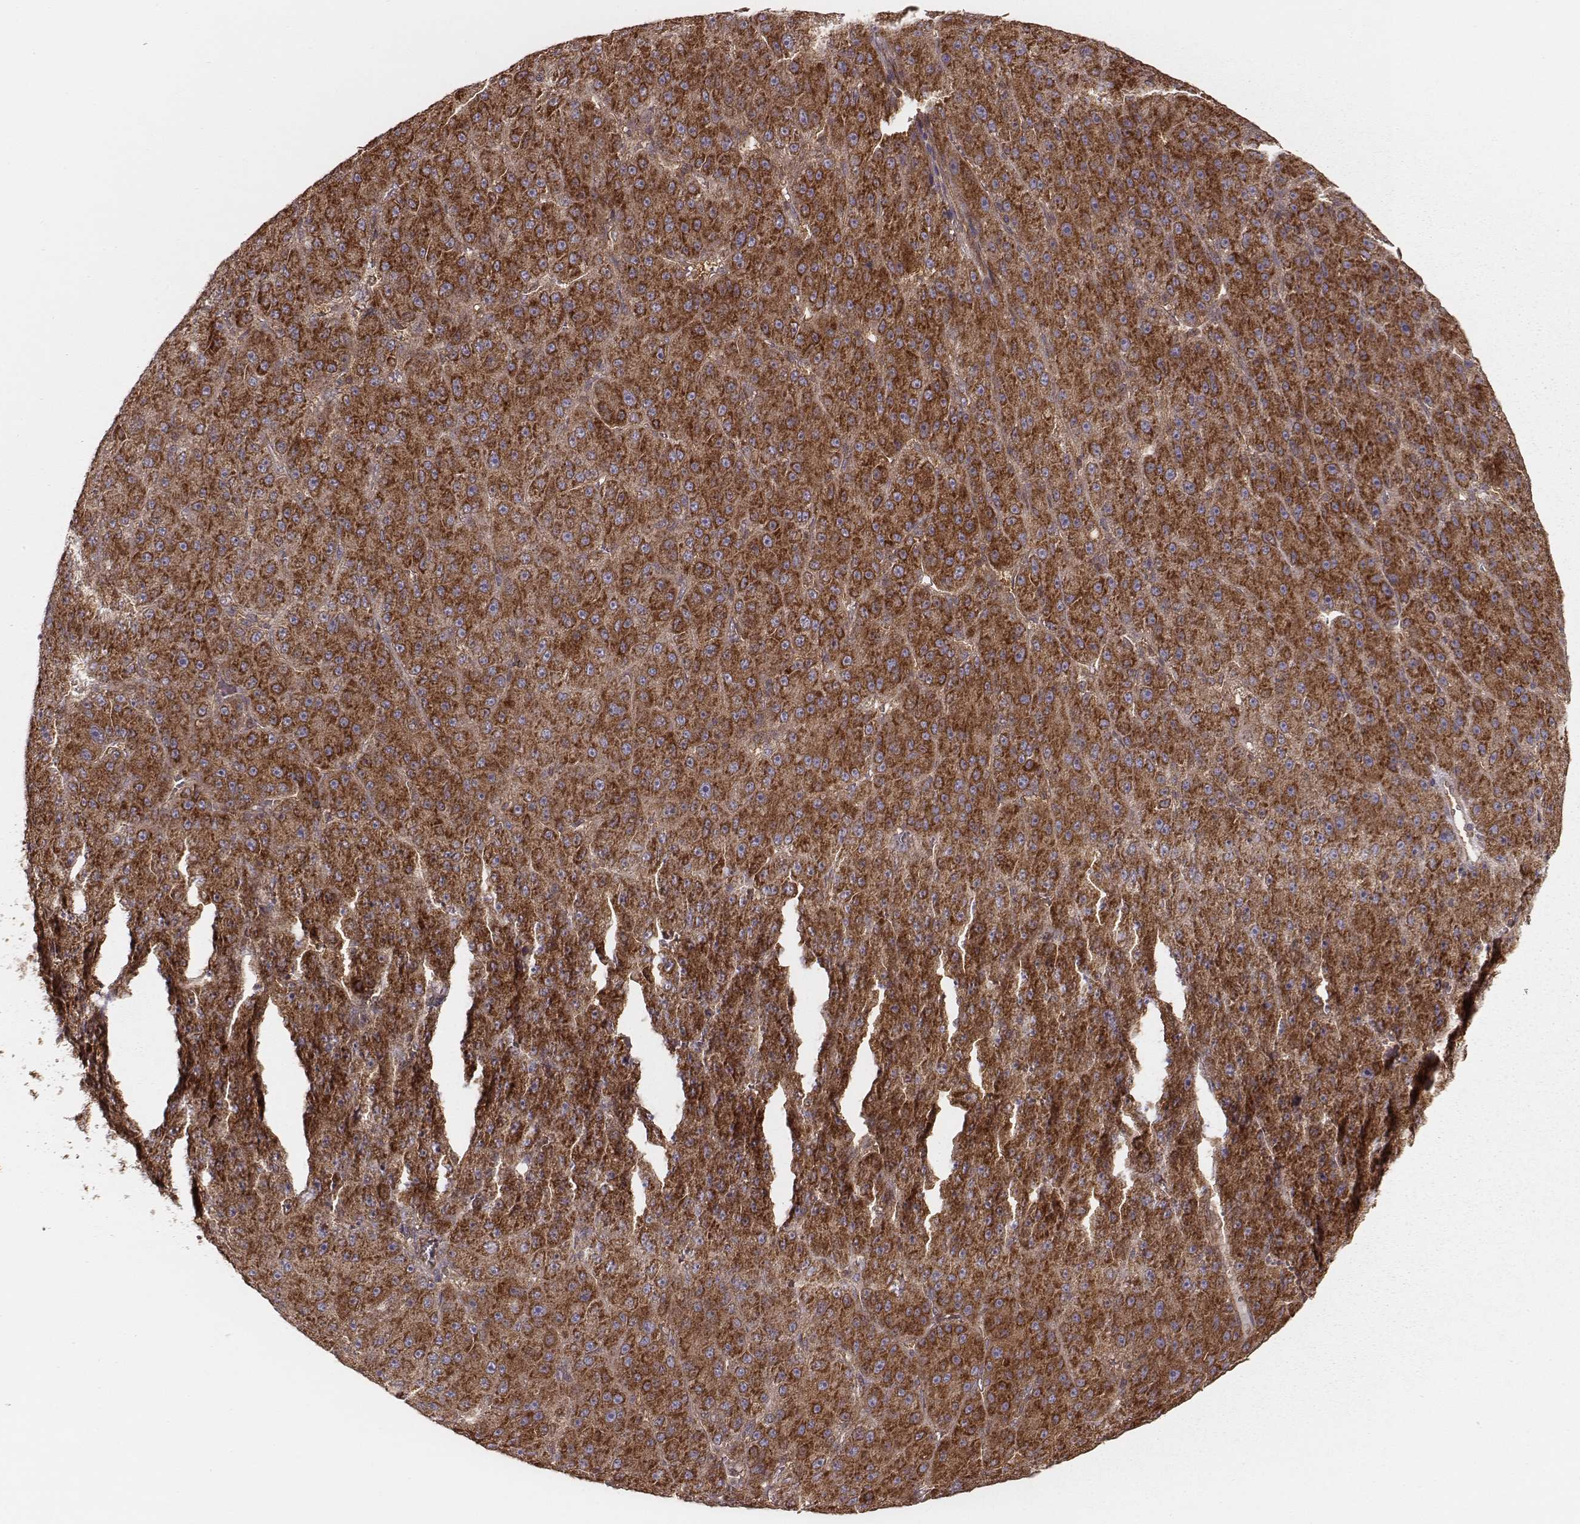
{"staining": {"intensity": "strong", "quantity": ">75%", "location": "cytoplasmic/membranous"}, "tissue": "liver cancer", "cell_type": "Tumor cells", "image_type": "cancer", "snomed": [{"axis": "morphology", "description": "Carcinoma, Hepatocellular, NOS"}, {"axis": "topography", "description": "Liver"}], "caption": "DAB immunohistochemical staining of liver hepatocellular carcinoma demonstrates strong cytoplasmic/membranous protein expression in about >75% of tumor cells.", "gene": "CARS1", "patient": {"sex": "male", "age": 67}}